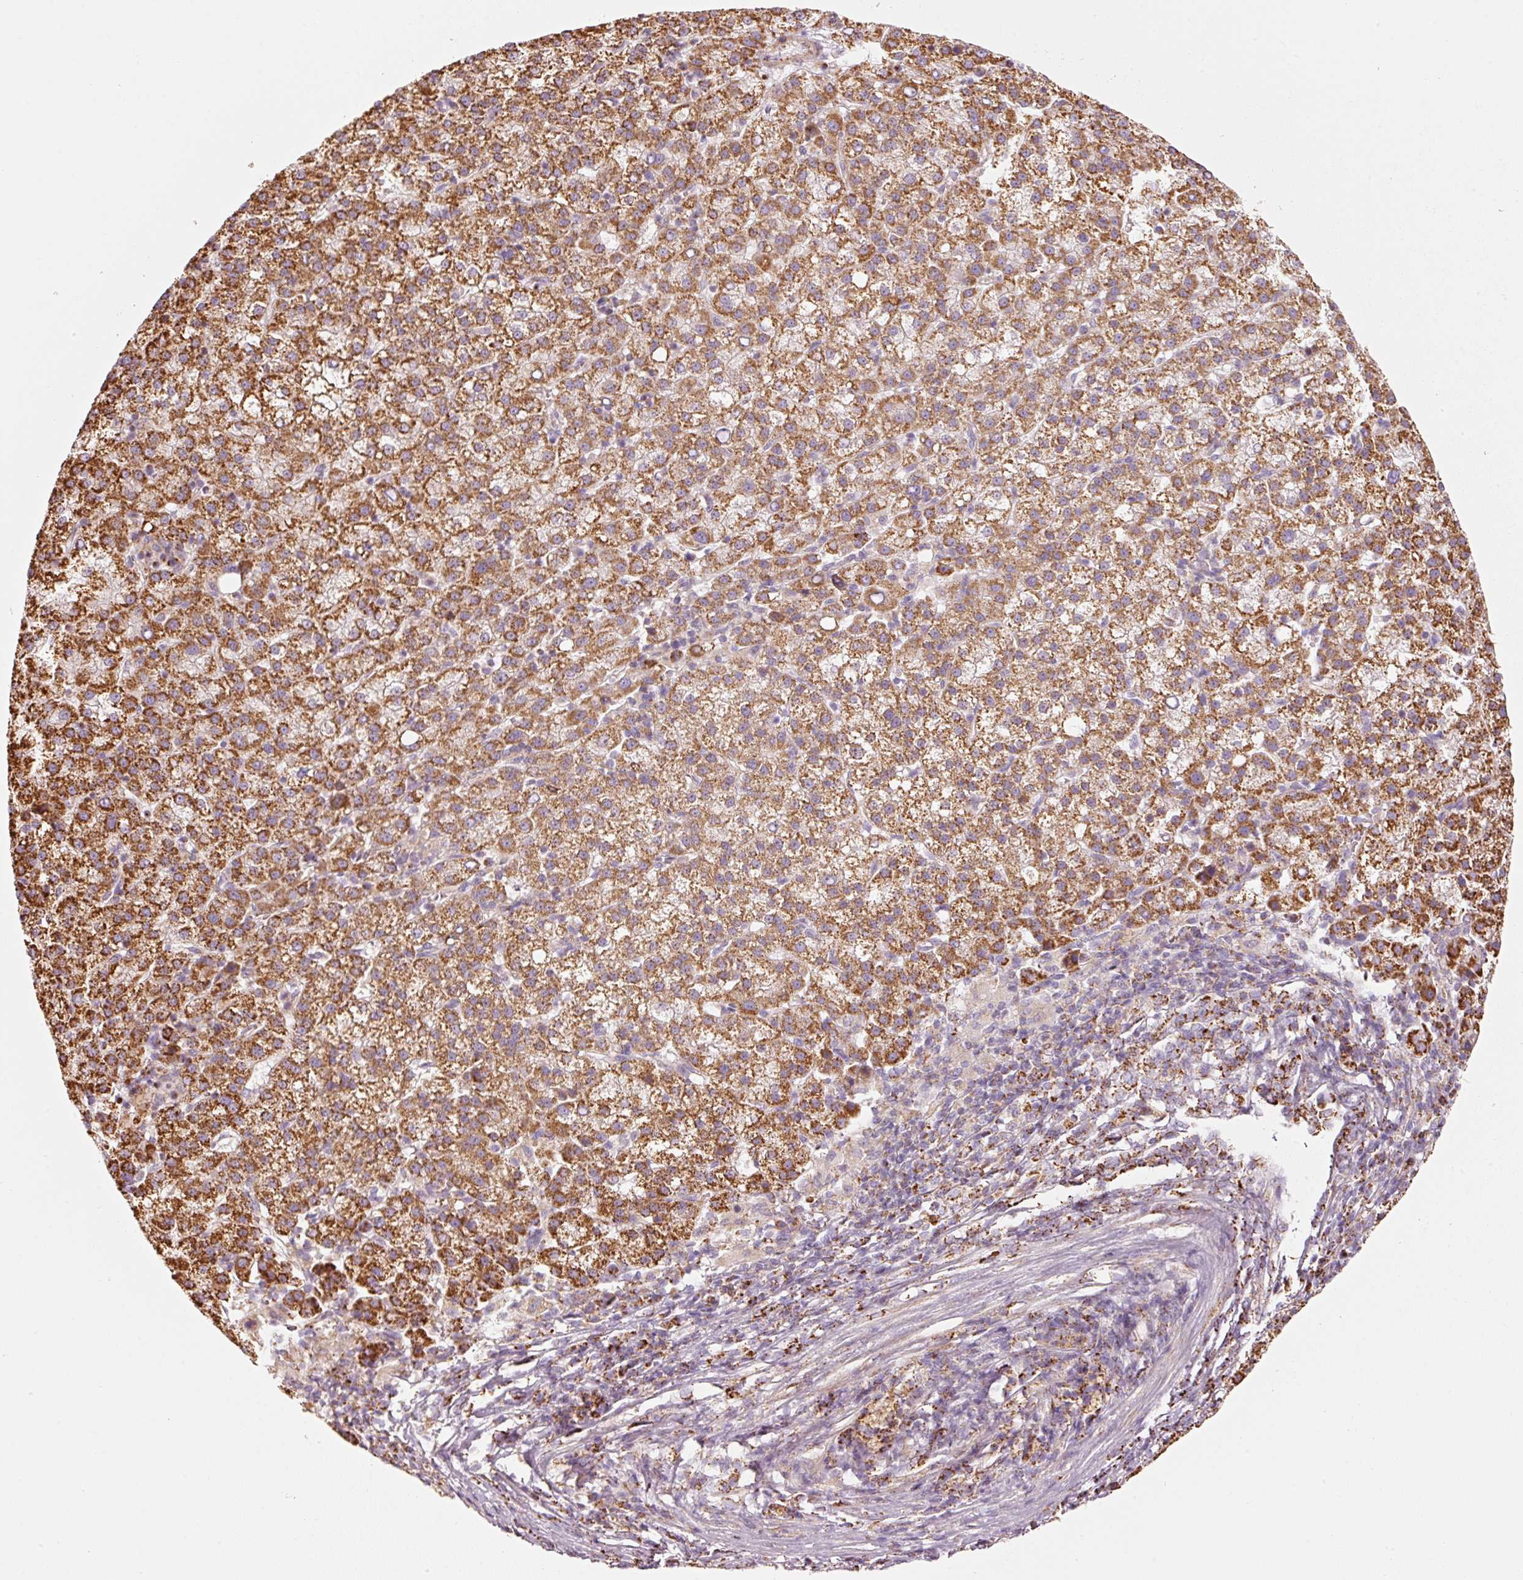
{"staining": {"intensity": "strong", "quantity": ">75%", "location": "cytoplasmic/membranous"}, "tissue": "liver cancer", "cell_type": "Tumor cells", "image_type": "cancer", "snomed": [{"axis": "morphology", "description": "Carcinoma, Hepatocellular, NOS"}, {"axis": "topography", "description": "Liver"}], "caption": "Strong cytoplasmic/membranous protein staining is identified in about >75% of tumor cells in liver cancer. The staining was performed using DAB (3,3'-diaminobenzidine) to visualize the protein expression in brown, while the nuclei were stained in blue with hematoxylin (Magnification: 20x).", "gene": "C17orf98", "patient": {"sex": "female", "age": 58}}